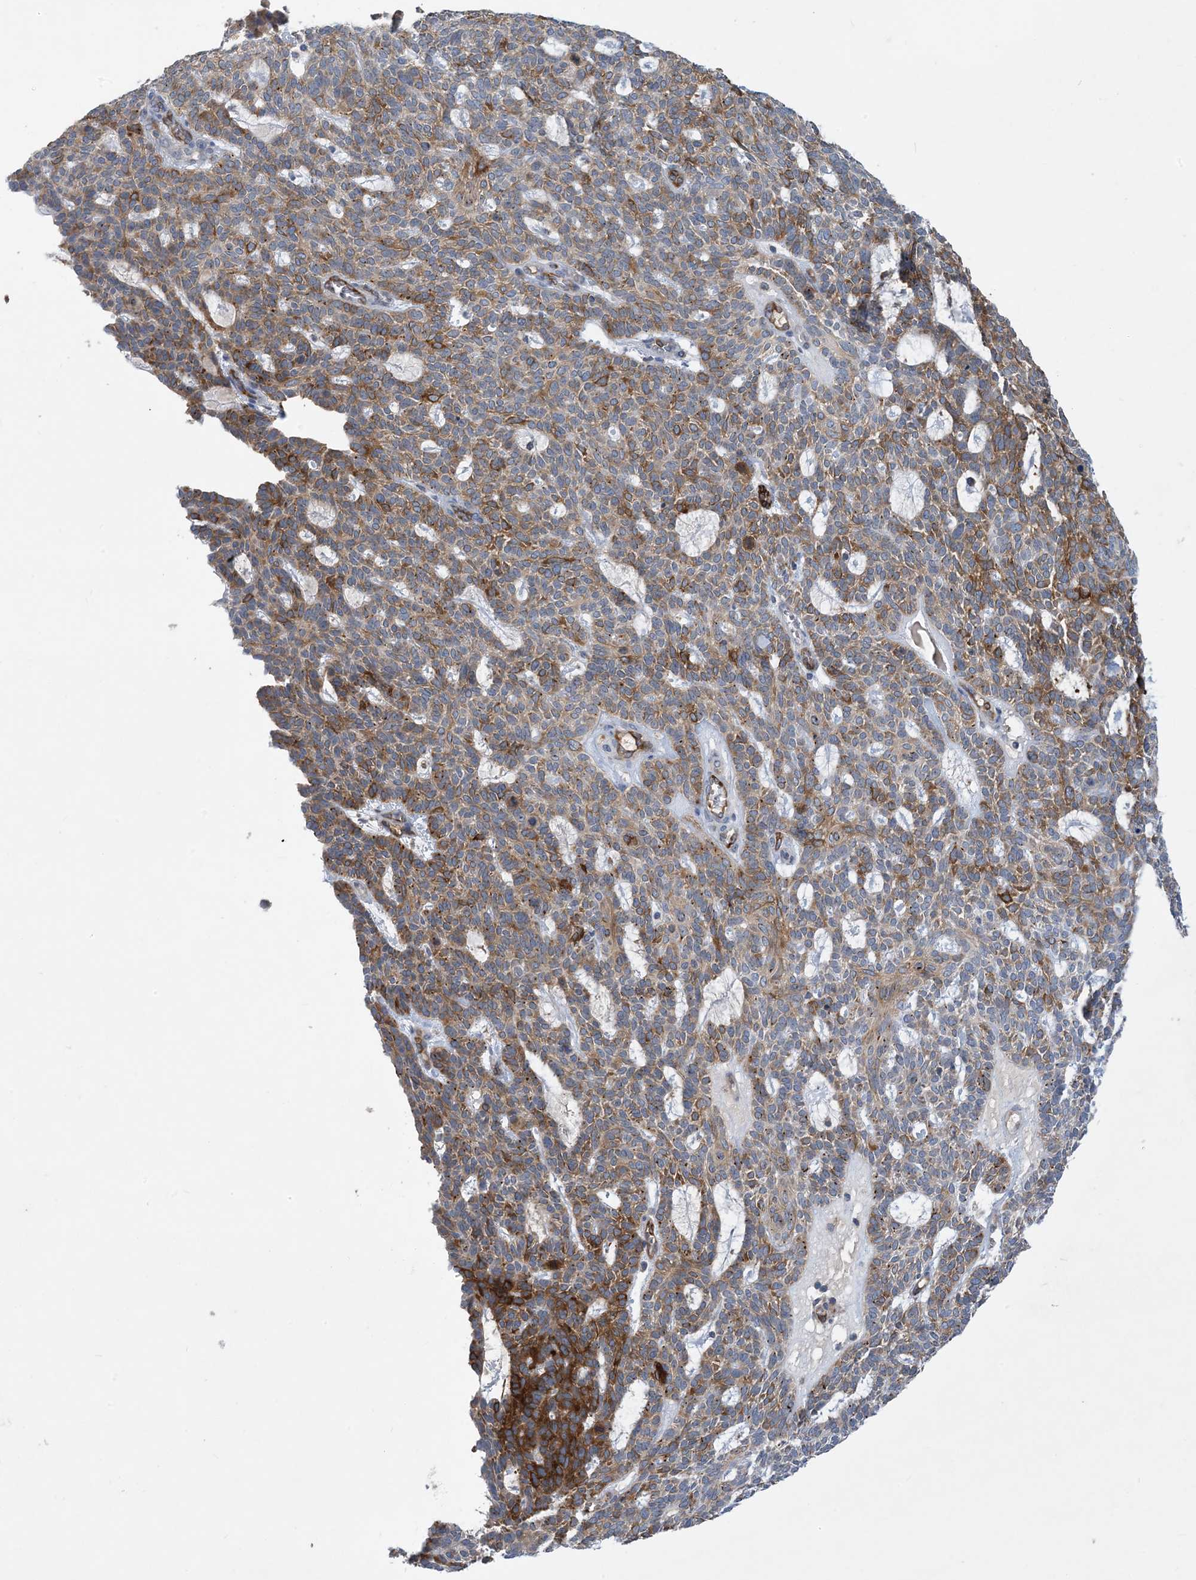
{"staining": {"intensity": "moderate", "quantity": ">75%", "location": "cytoplasmic/membranous"}, "tissue": "skin cancer", "cell_type": "Tumor cells", "image_type": "cancer", "snomed": [{"axis": "morphology", "description": "Squamous cell carcinoma, NOS"}, {"axis": "topography", "description": "Skin"}], "caption": "Immunohistochemistry of human skin cancer (squamous cell carcinoma) reveals medium levels of moderate cytoplasmic/membranous positivity in approximately >75% of tumor cells.", "gene": "EIF2A", "patient": {"sex": "female", "age": 90}}